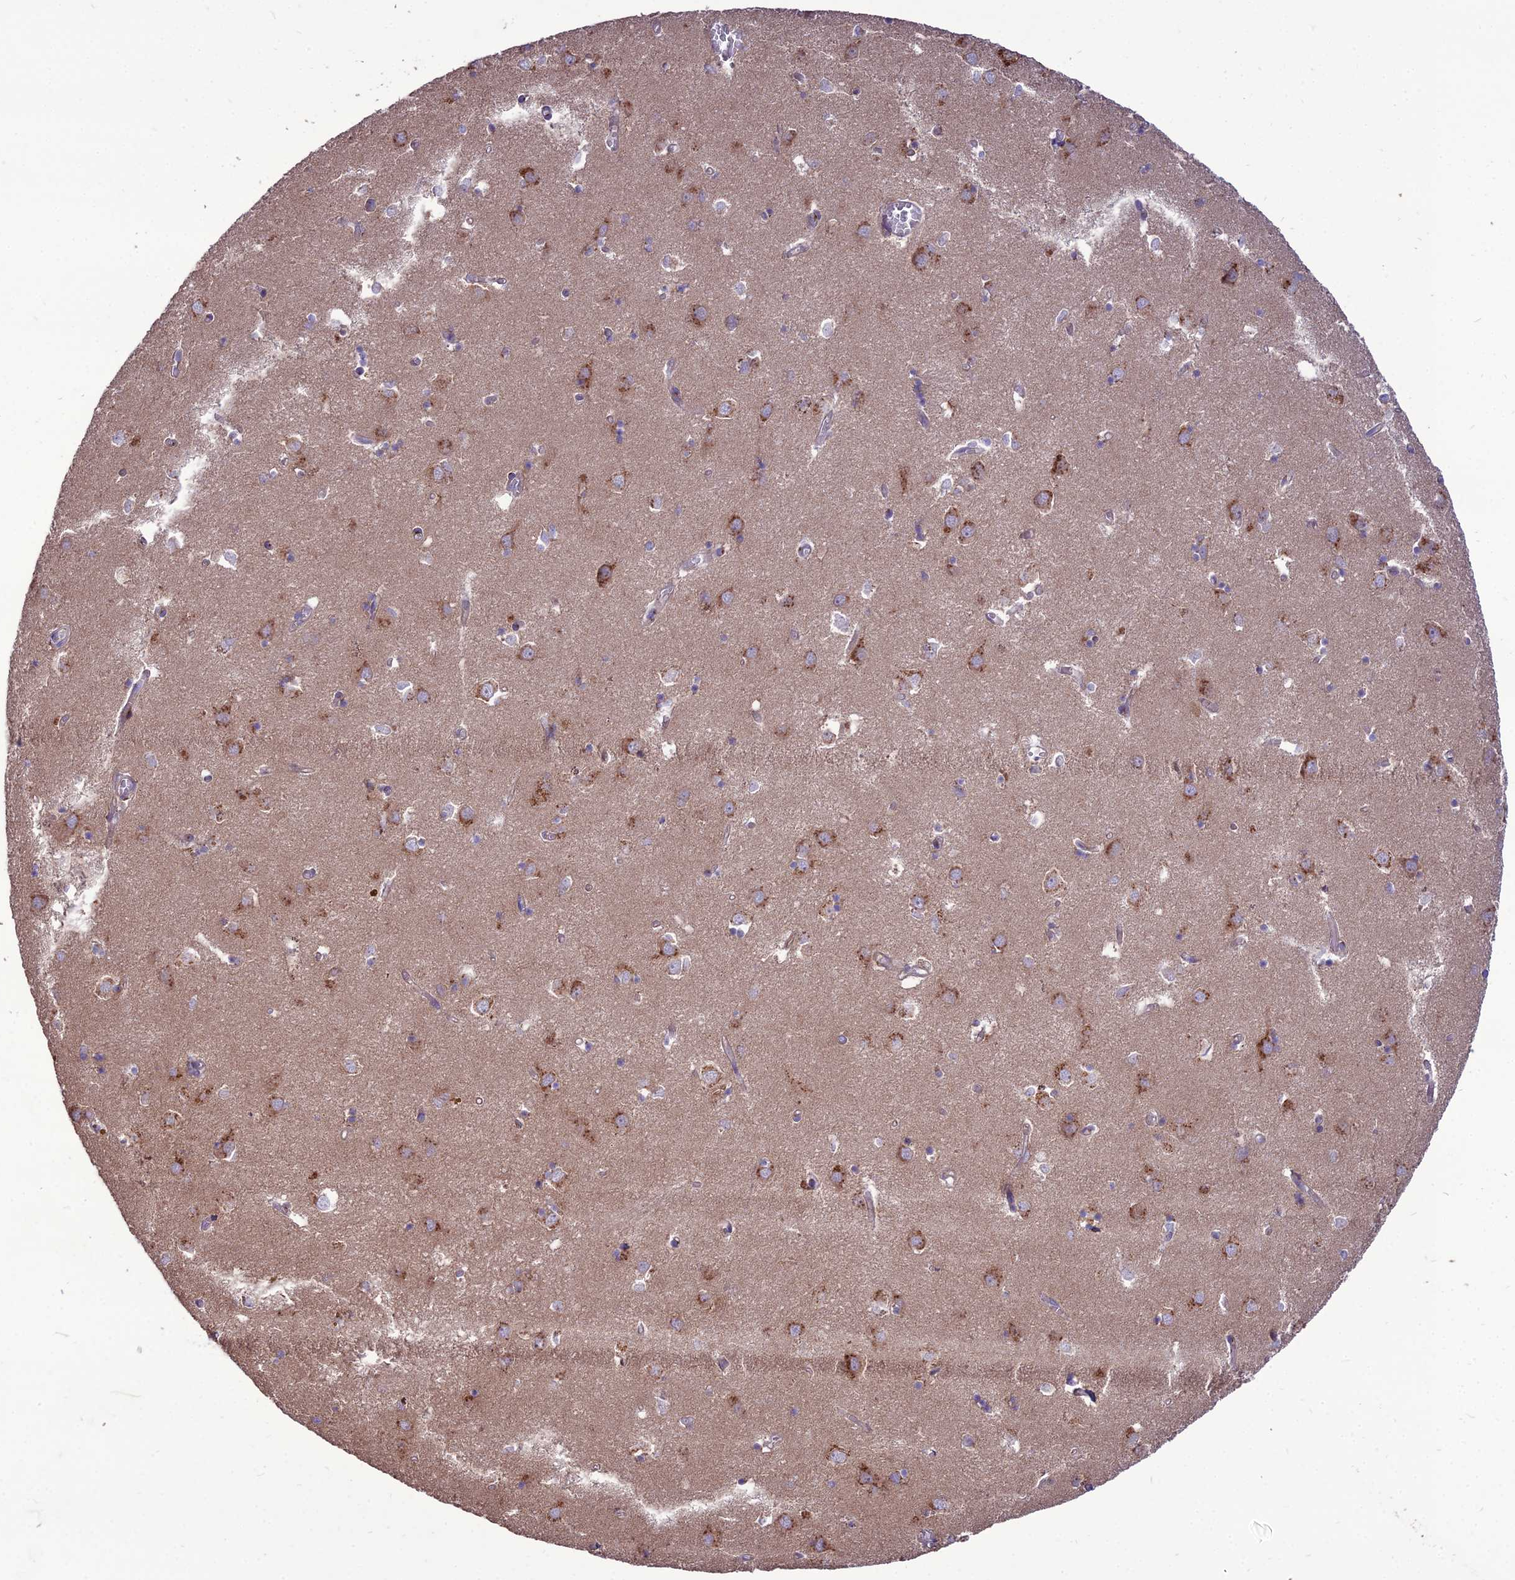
{"staining": {"intensity": "negative", "quantity": "none", "location": "none"}, "tissue": "caudate", "cell_type": "Glial cells", "image_type": "normal", "snomed": [{"axis": "morphology", "description": "Normal tissue, NOS"}, {"axis": "topography", "description": "Lateral ventricle wall"}], "caption": "Image shows no protein staining in glial cells of unremarkable caudate. (Stains: DAB immunohistochemistry (IHC) with hematoxylin counter stain, Microscopy: brightfield microscopy at high magnification).", "gene": "SPRYD7", "patient": {"sex": "male", "age": 70}}